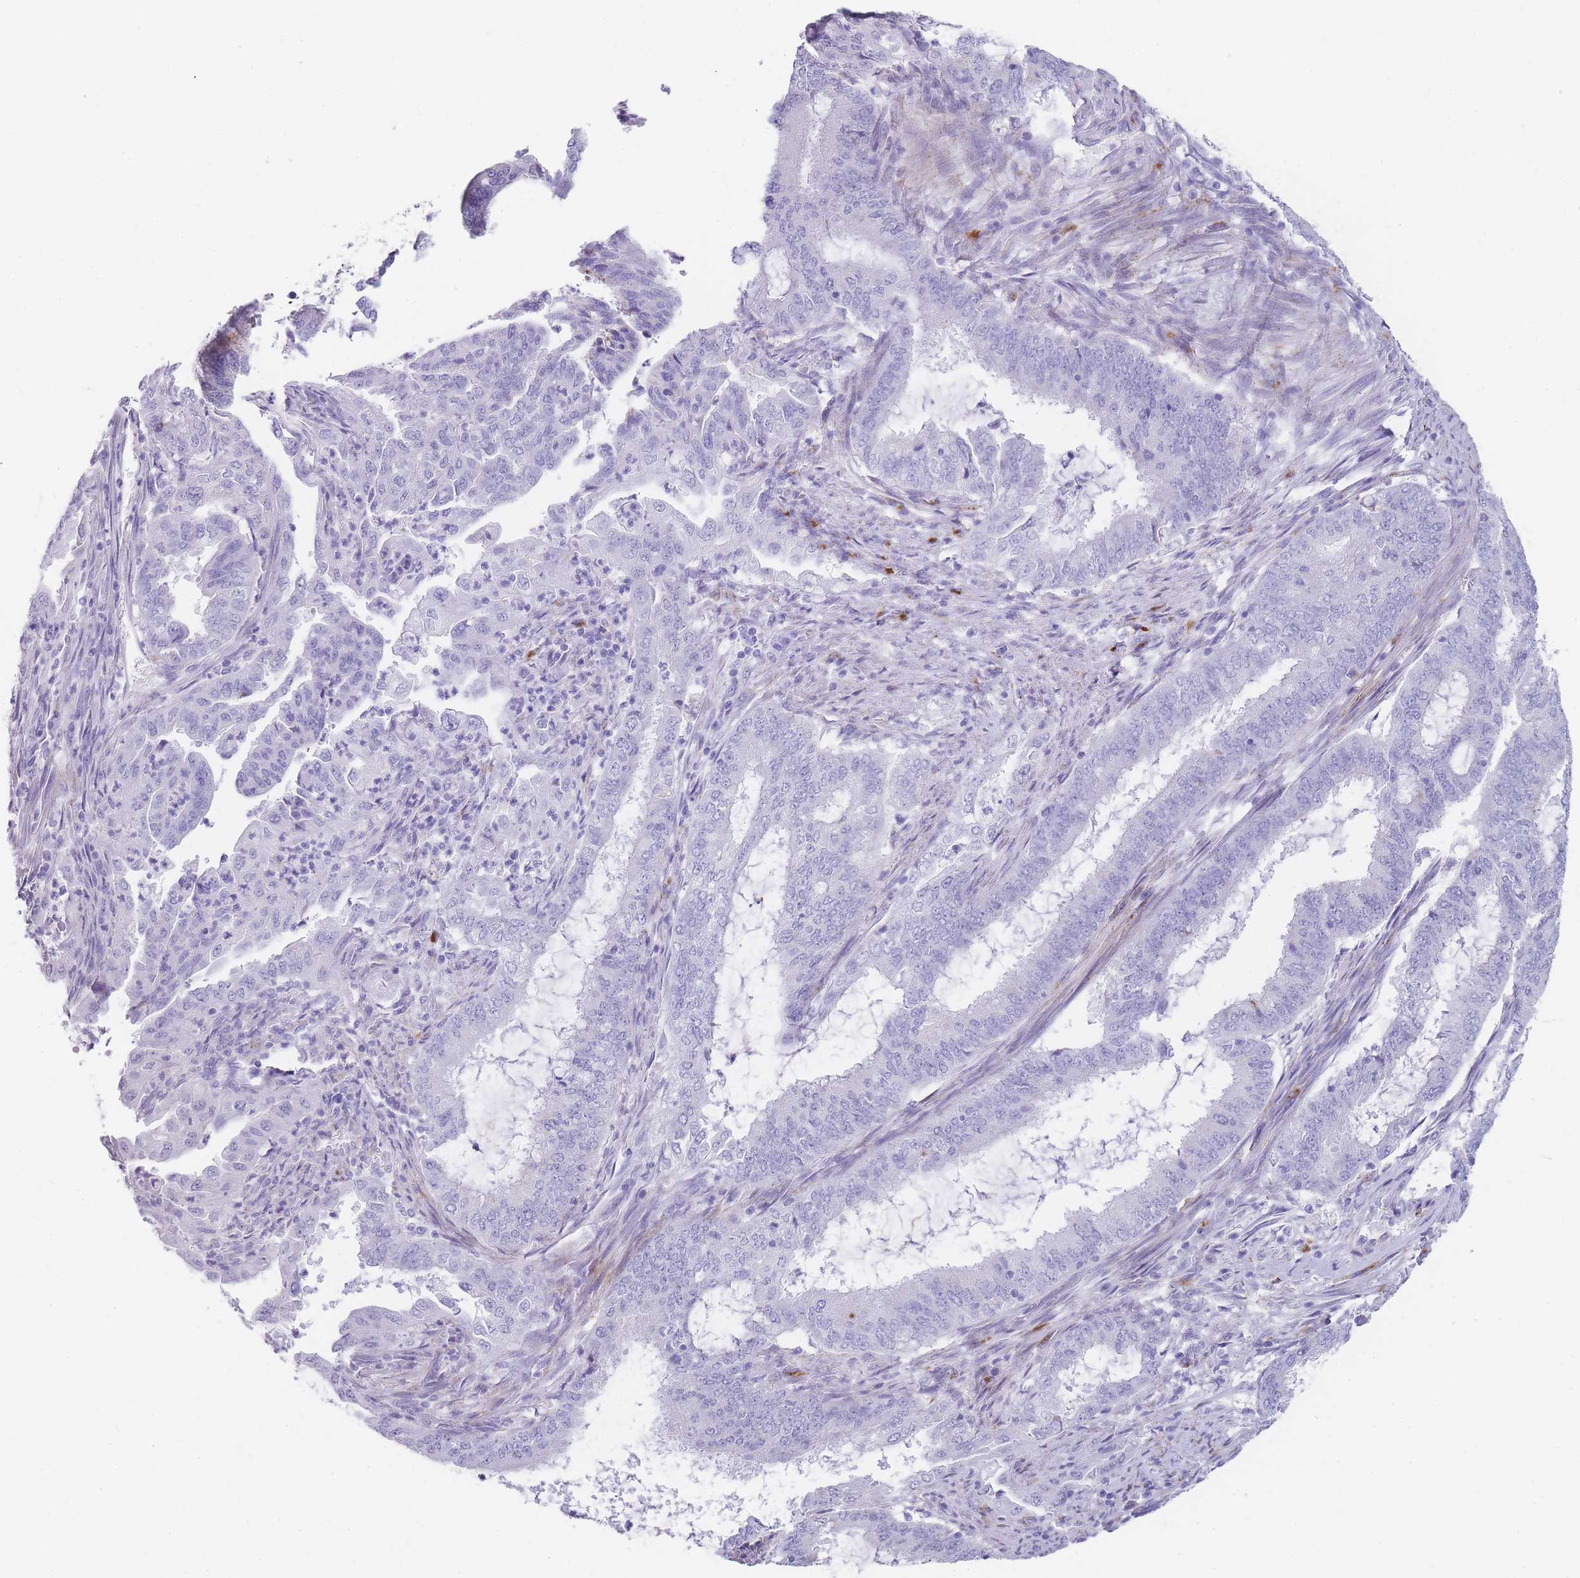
{"staining": {"intensity": "negative", "quantity": "none", "location": "none"}, "tissue": "endometrial cancer", "cell_type": "Tumor cells", "image_type": "cancer", "snomed": [{"axis": "morphology", "description": "Adenocarcinoma, NOS"}, {"axis": "topography", "description": "Endometrium"}], "caption": "An IHC histopathology image of endometrial cancer (adenocarcinoma) is shown. There is no staining in tumor cells of endometrial cancer (adenocarcinoma). The staining is performed using DAB (3,3'-diaminobenzidine) brown chromogen with nuclei counter-stained in using hematoxylin.", "gene": "RHO", "patient": {"sex": "female", "age": 51}}